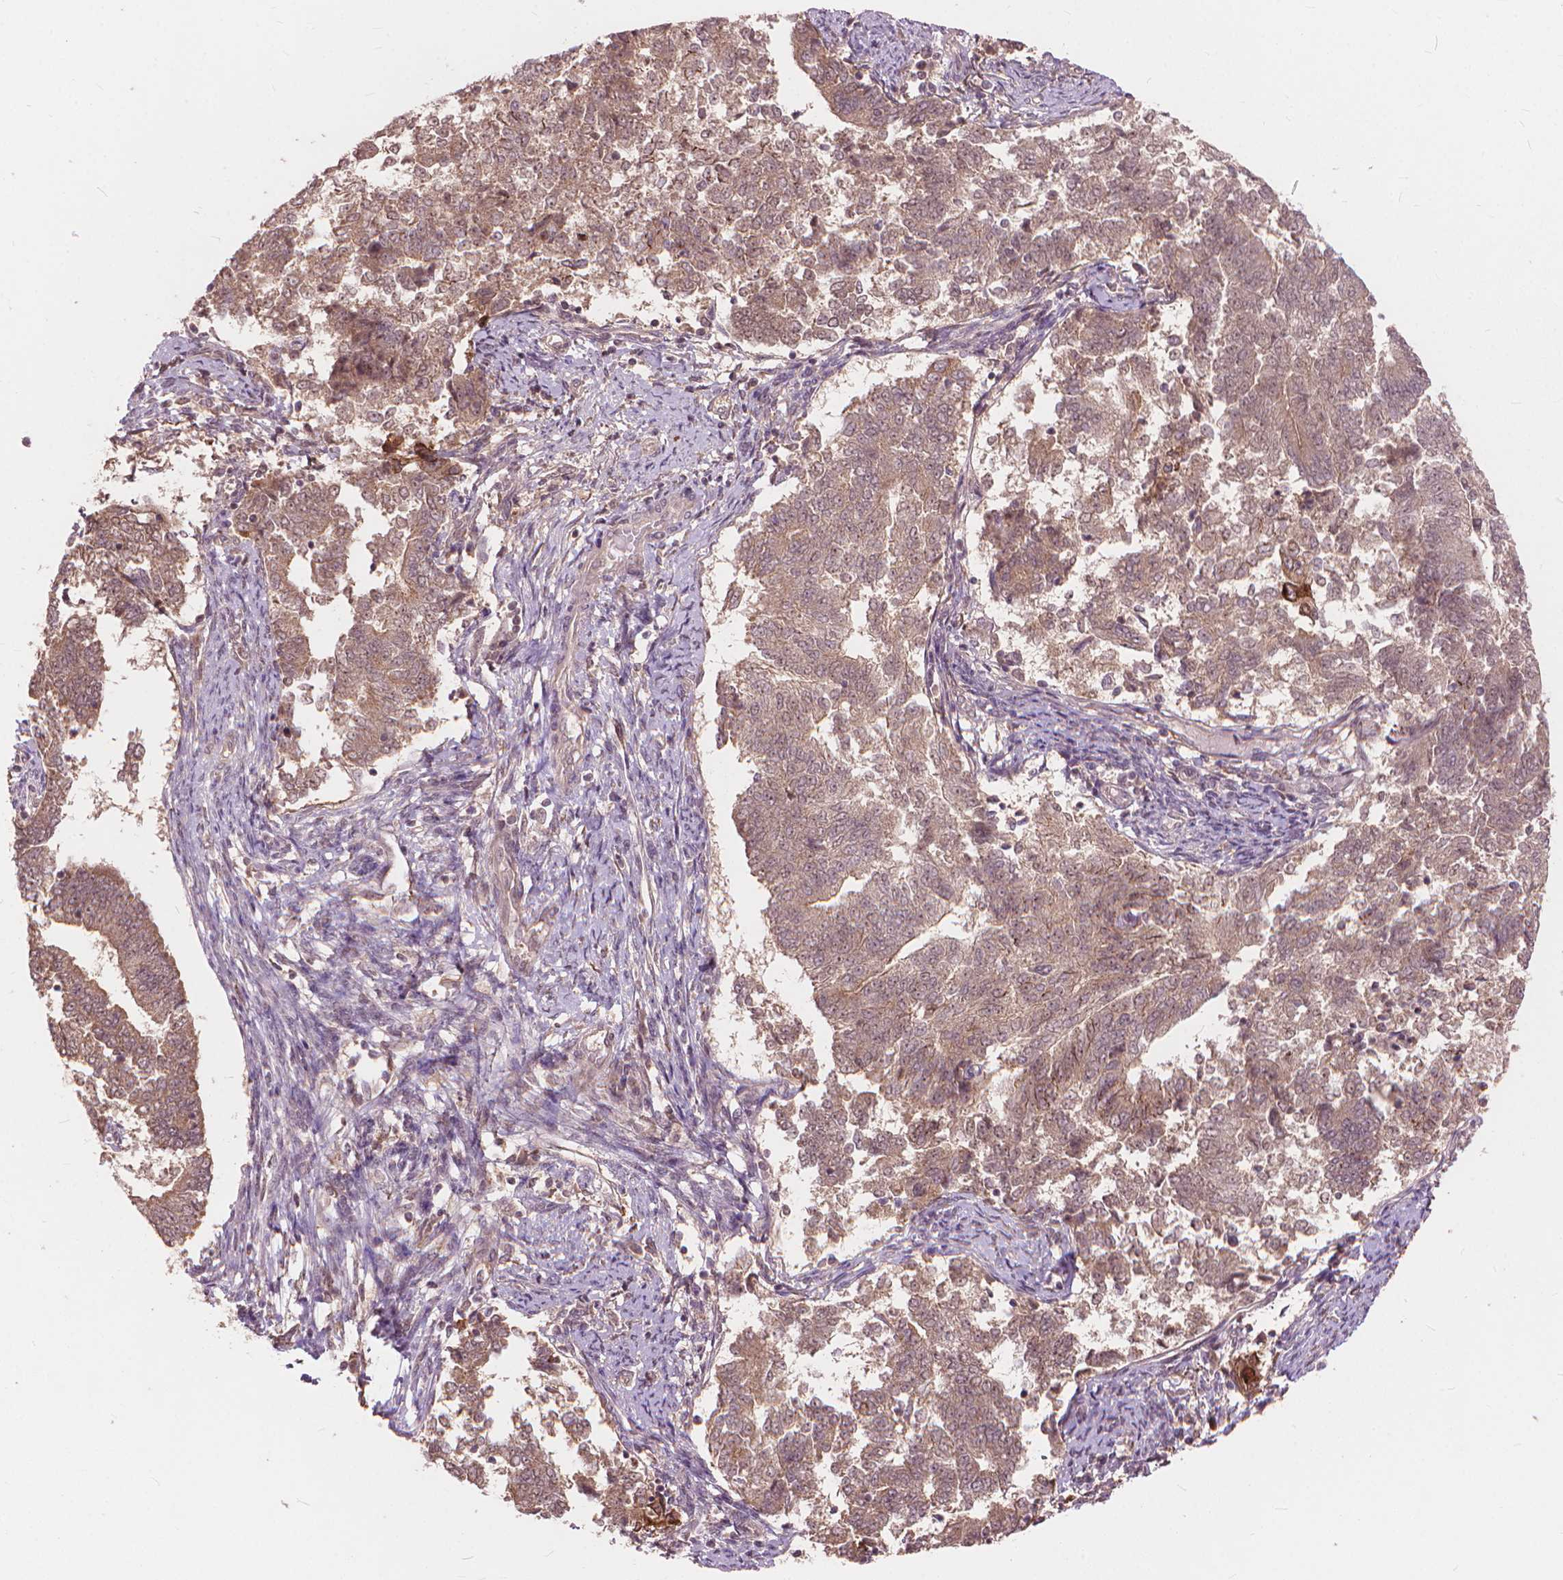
{"staining": {"intensity": "weak", "quantity": ">75%", "location": "cytoplasmic/membranous"}, "tissue": "endometrial cancer", "cell_type": "Tumor cells", "image_type": "cancer", "snomed": [{"axis": "morphology", "description": "Adenocarcinoma, NOS"}, {"axis": "topography", "description": "Endometrium"}], "caption": "This histopathology image shows endometrial cancer stained with immunohistochemistry to label a protein in brown. The cytoplasmic/membranous of tumor cells show weak positivity for the protein. Nuclei are counter-stained blue.", "gene": "SSU72", "patient": {"sex": "female", "age": 65}}